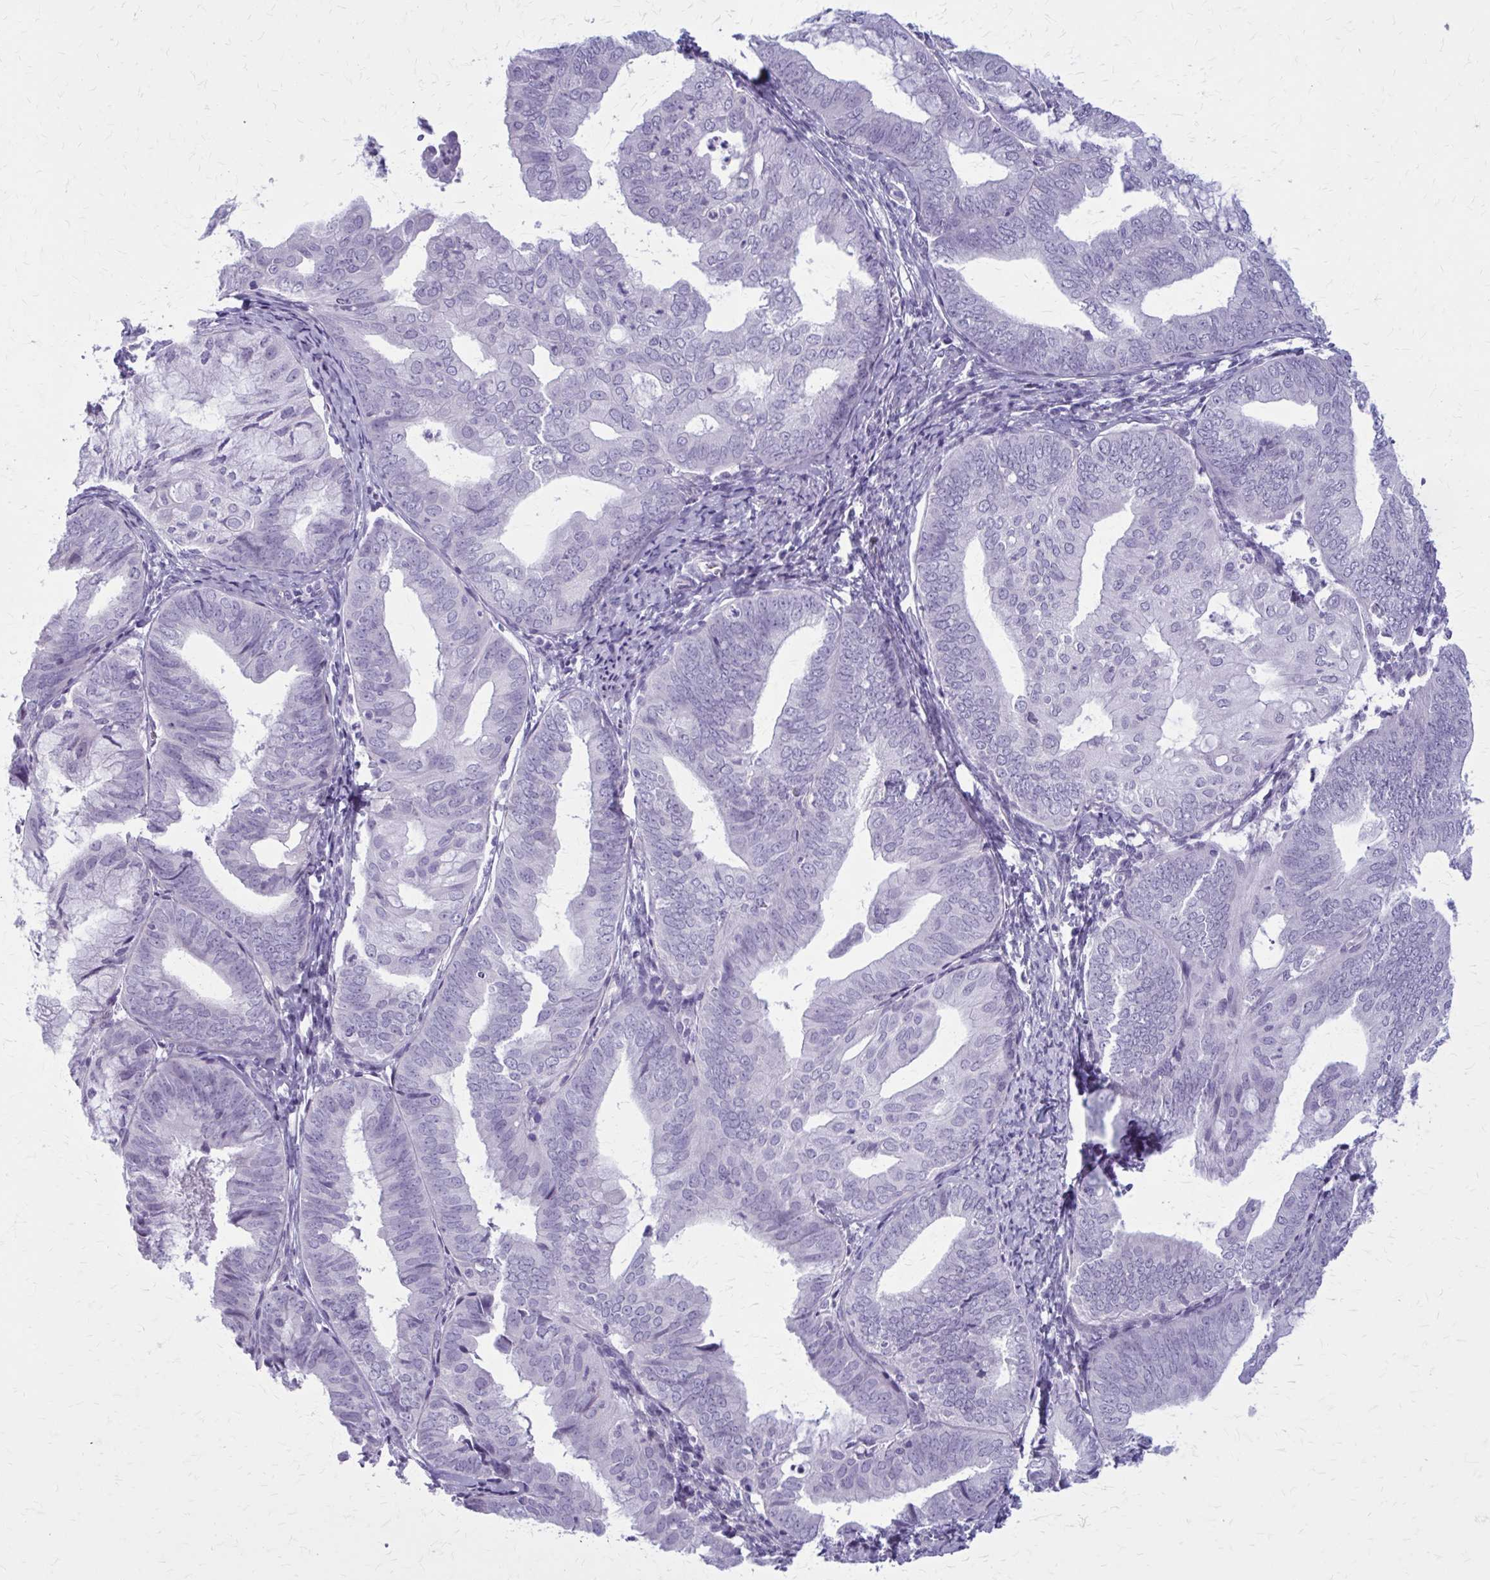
{"staining": {"intensity": "negative", "quantity": "none", "location": "none"}, "tissue": "endometrial cancer", "cell_type": "Tumor cells", "image_type": "cancer", "snomed": [{"axis": "morphology", "description": "Adenocarcinoma, NOS"}, {"axis": "topography", "description": "Endometrium"}], "caption": "A high-resolution image shows immunohistochemistry (IHC) staining of endometrial adenocarcinoma, which reveals no significant positivity in tumor cells.", "gene": "CASQ2", "patient": {"sex": "female", "age": 75}}